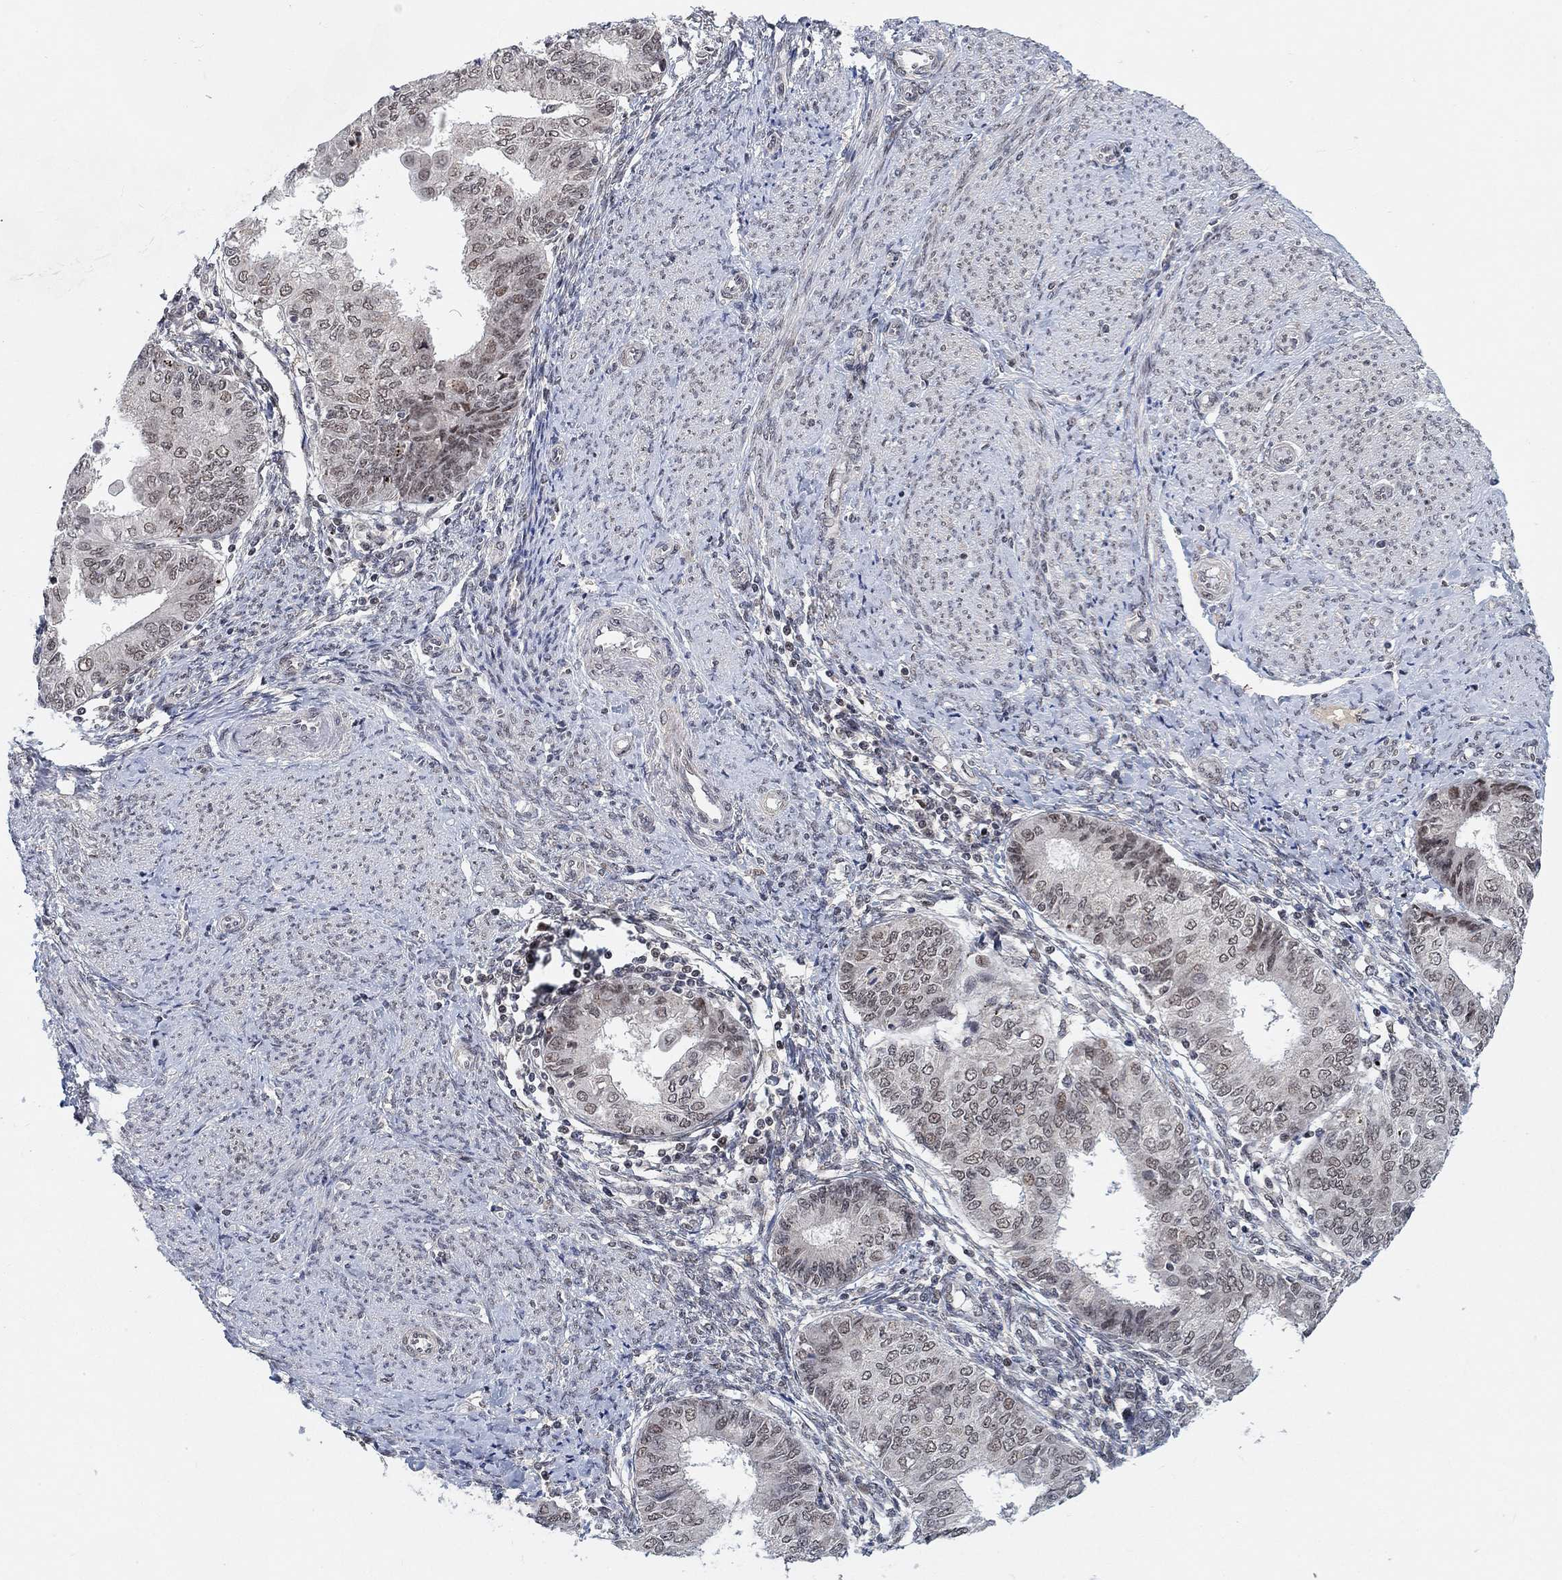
{"staining": {"intensity": "negative", "quantity": "none", "location": "none"}, "tissue": "endometrial cancer", "cell_type": "Tumor cells", "image_type": "cancer", "snomed": [{"axis": "morphology", "description": "Adenocarcinoma, NOS"}, {"axis": "topography", "description": "Endometrium"}], "caption": "A histopathology image of human endometrial adenocarcinoma is negative for staining in tumor cells. Nuclei are stained in blue.", "gene": "THAP8", "patient": {"sex": "female", "age": 68}}